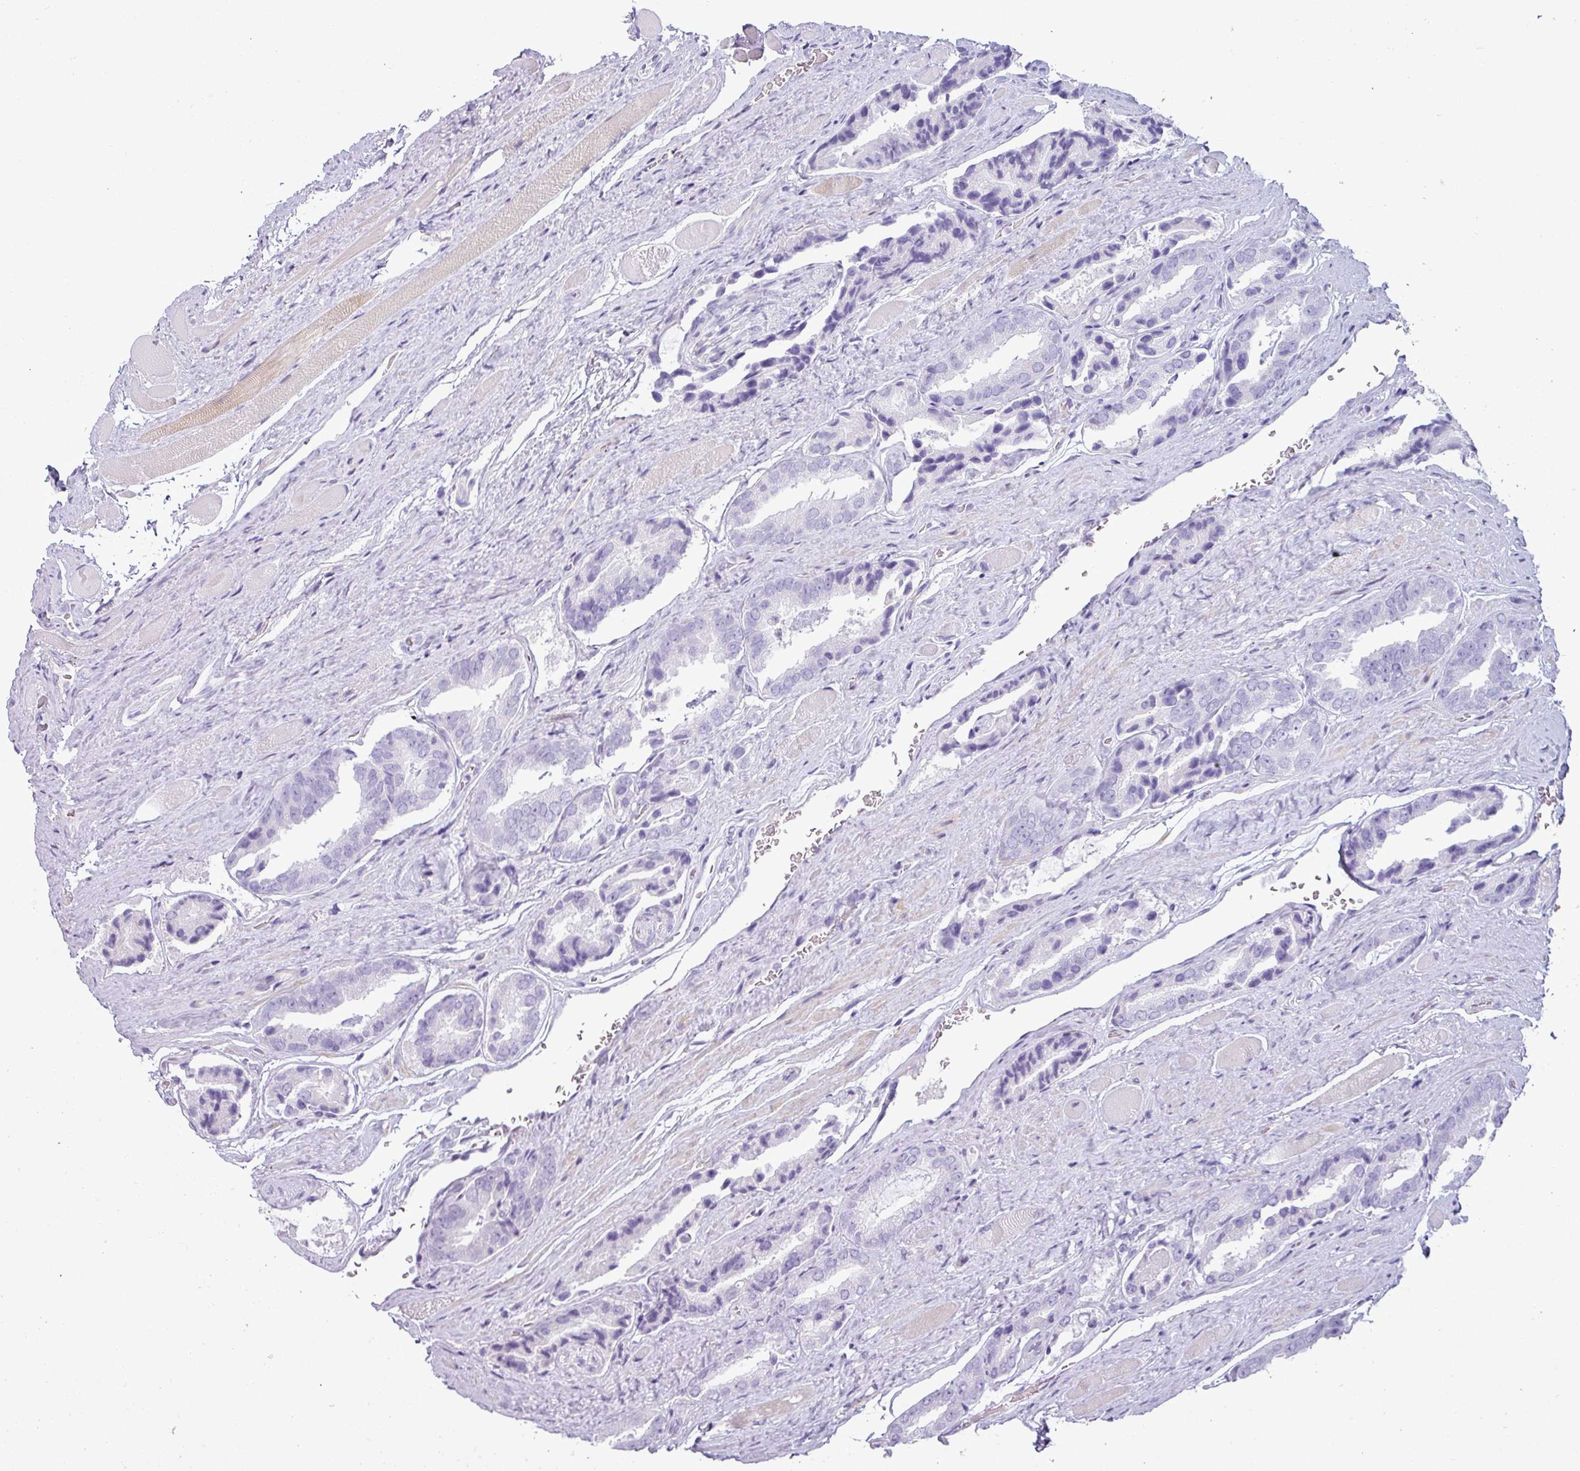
{"staining": {"intensity": "negative", "quantity": "none", "location": "none"}, "tissue": "prostate cancer", "cell_type": "Tumor cells", "image_type": "cancer", "snomed": [{"axis": "morphology", "description": "Adenocarcinoma, High grade"}, {"axis": "topography", "description": "Prostate"}], "caption": "A micrograph of prostate cancer (high-grade adenocarcinoma) stained for a protein demonstrates no brown staining in tumor cells.", "gene": "VCX2", "patient": {"sex": "male", "age": 72}}